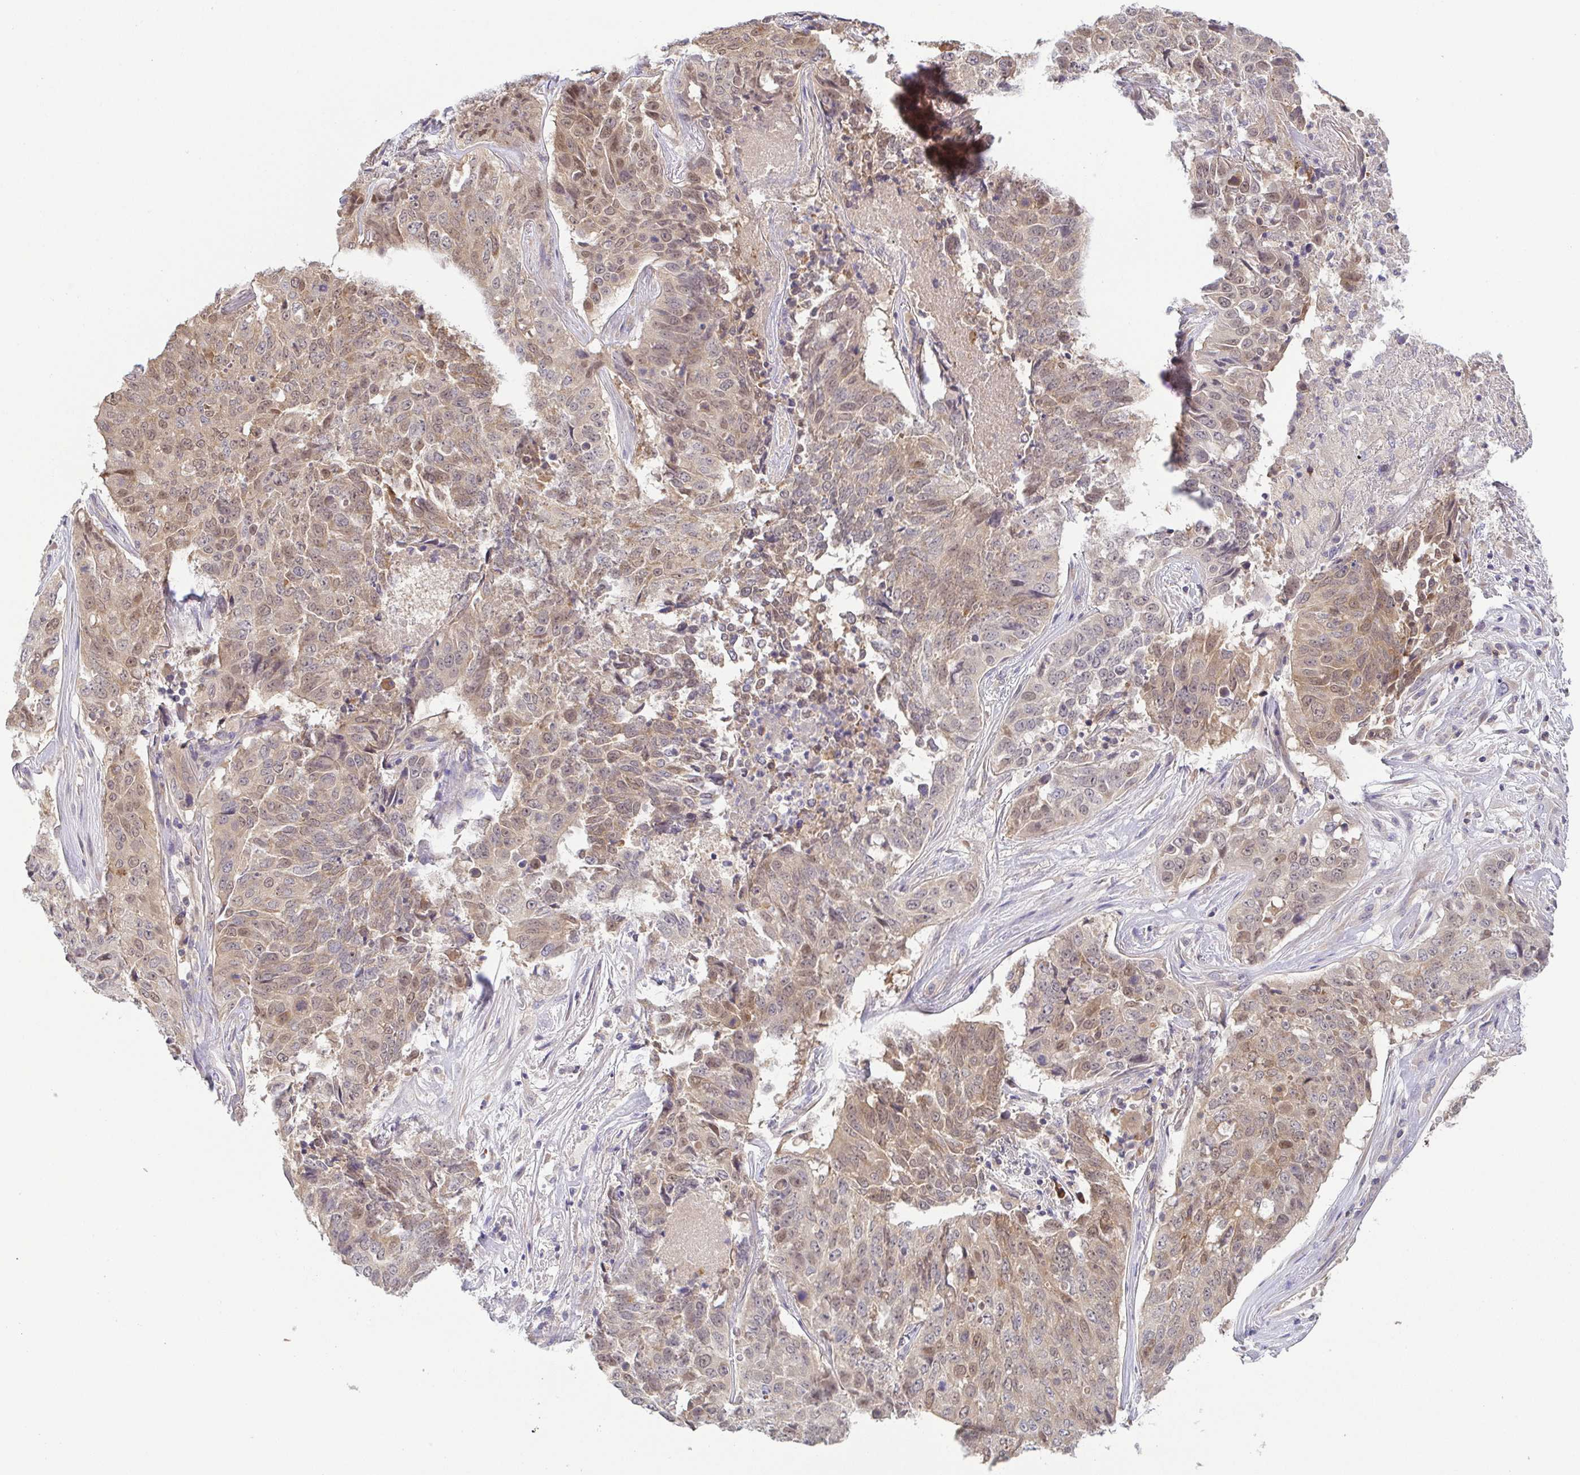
{"staining": {"intensity": "weak", "quantity": ">75%", "location": "cytoplasmic/membranous,nuclear"}, "tissue": "lung cancer", "cell_type": "Tumor cells", "image_type": "cancer", "snomed": [{"axis": "morphology", "description": "Normal tissue, NOS"}, {"axis": "morphology", "description": "Squamous cell carcinoma, NOS"}, {"axis": "topography", "description": "Bronchus"}, {"axis": "topography", "description": "Lung"}], "caption": "Squamous cell carcinoma (lung) stained with a brown dye displays weak cytoplasmic/membranous and nuclear positive staining in approximately >75% of tumor cells.", "gene": "BCL2L1", "patient": {"sex": "male", "age": 64}}